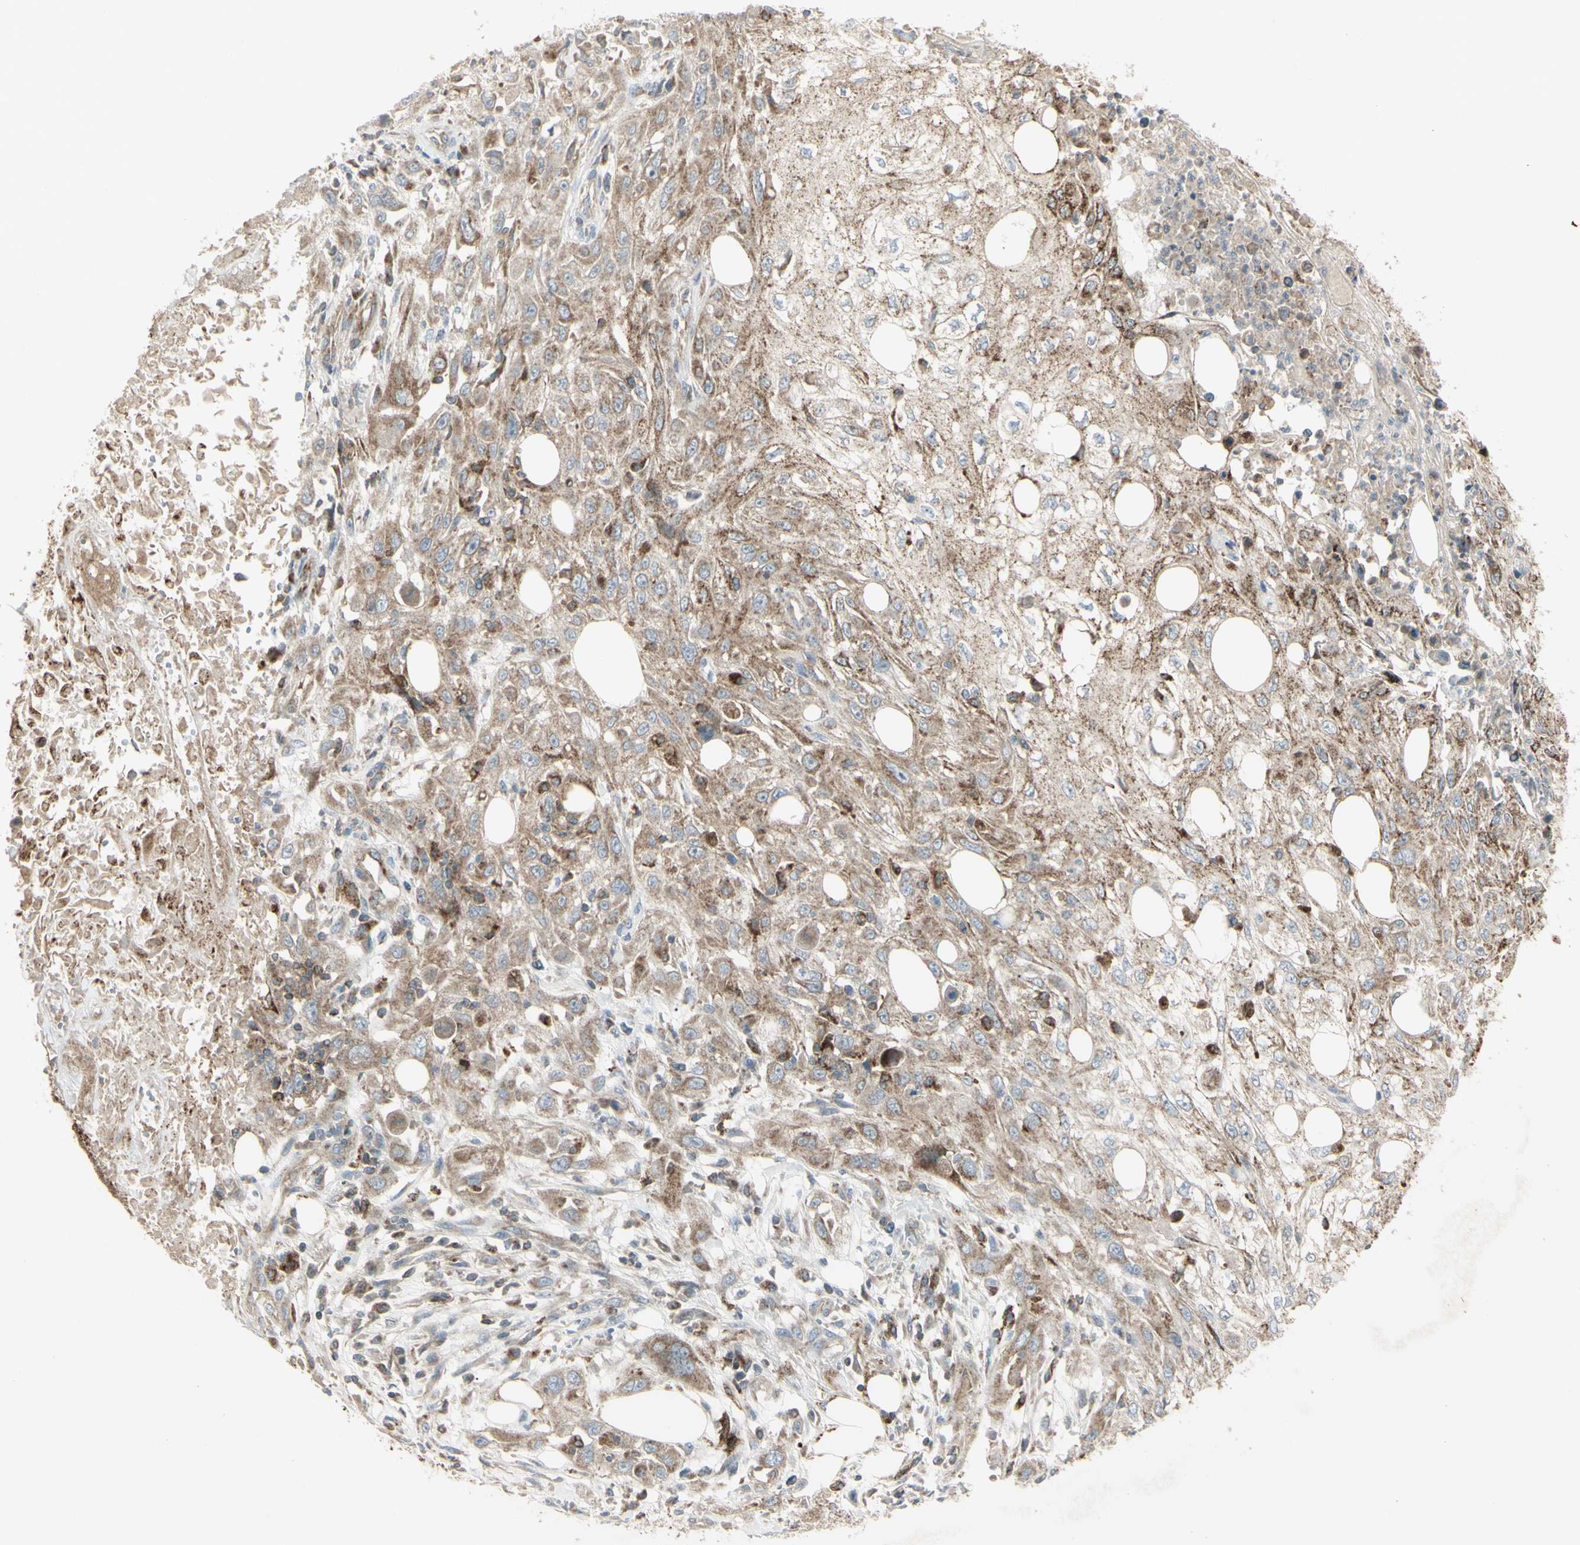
{"staining": {"intensity": "moderate", "quantity": ">75%", "location": "cytoplasmic/membranous"}, "tissue": "skin cancer", "cell_type": "Tumor cells", "image_type": "cancer", "snomed": [{"axis": "morphology", "description": "Squamous cell carcinoma, NOS"}, {"axis": "topography", "description": "Skin"}], "caption": "This is a micrograph of immunohistochemistry (IHC) staining of squamous cell carcinoma (skin), which shows moderate positivity in the cytoplasmic/membranous of tumor cells.", "gene": "CYB5R1", "patient": {"sex": "male", "age": 75}}